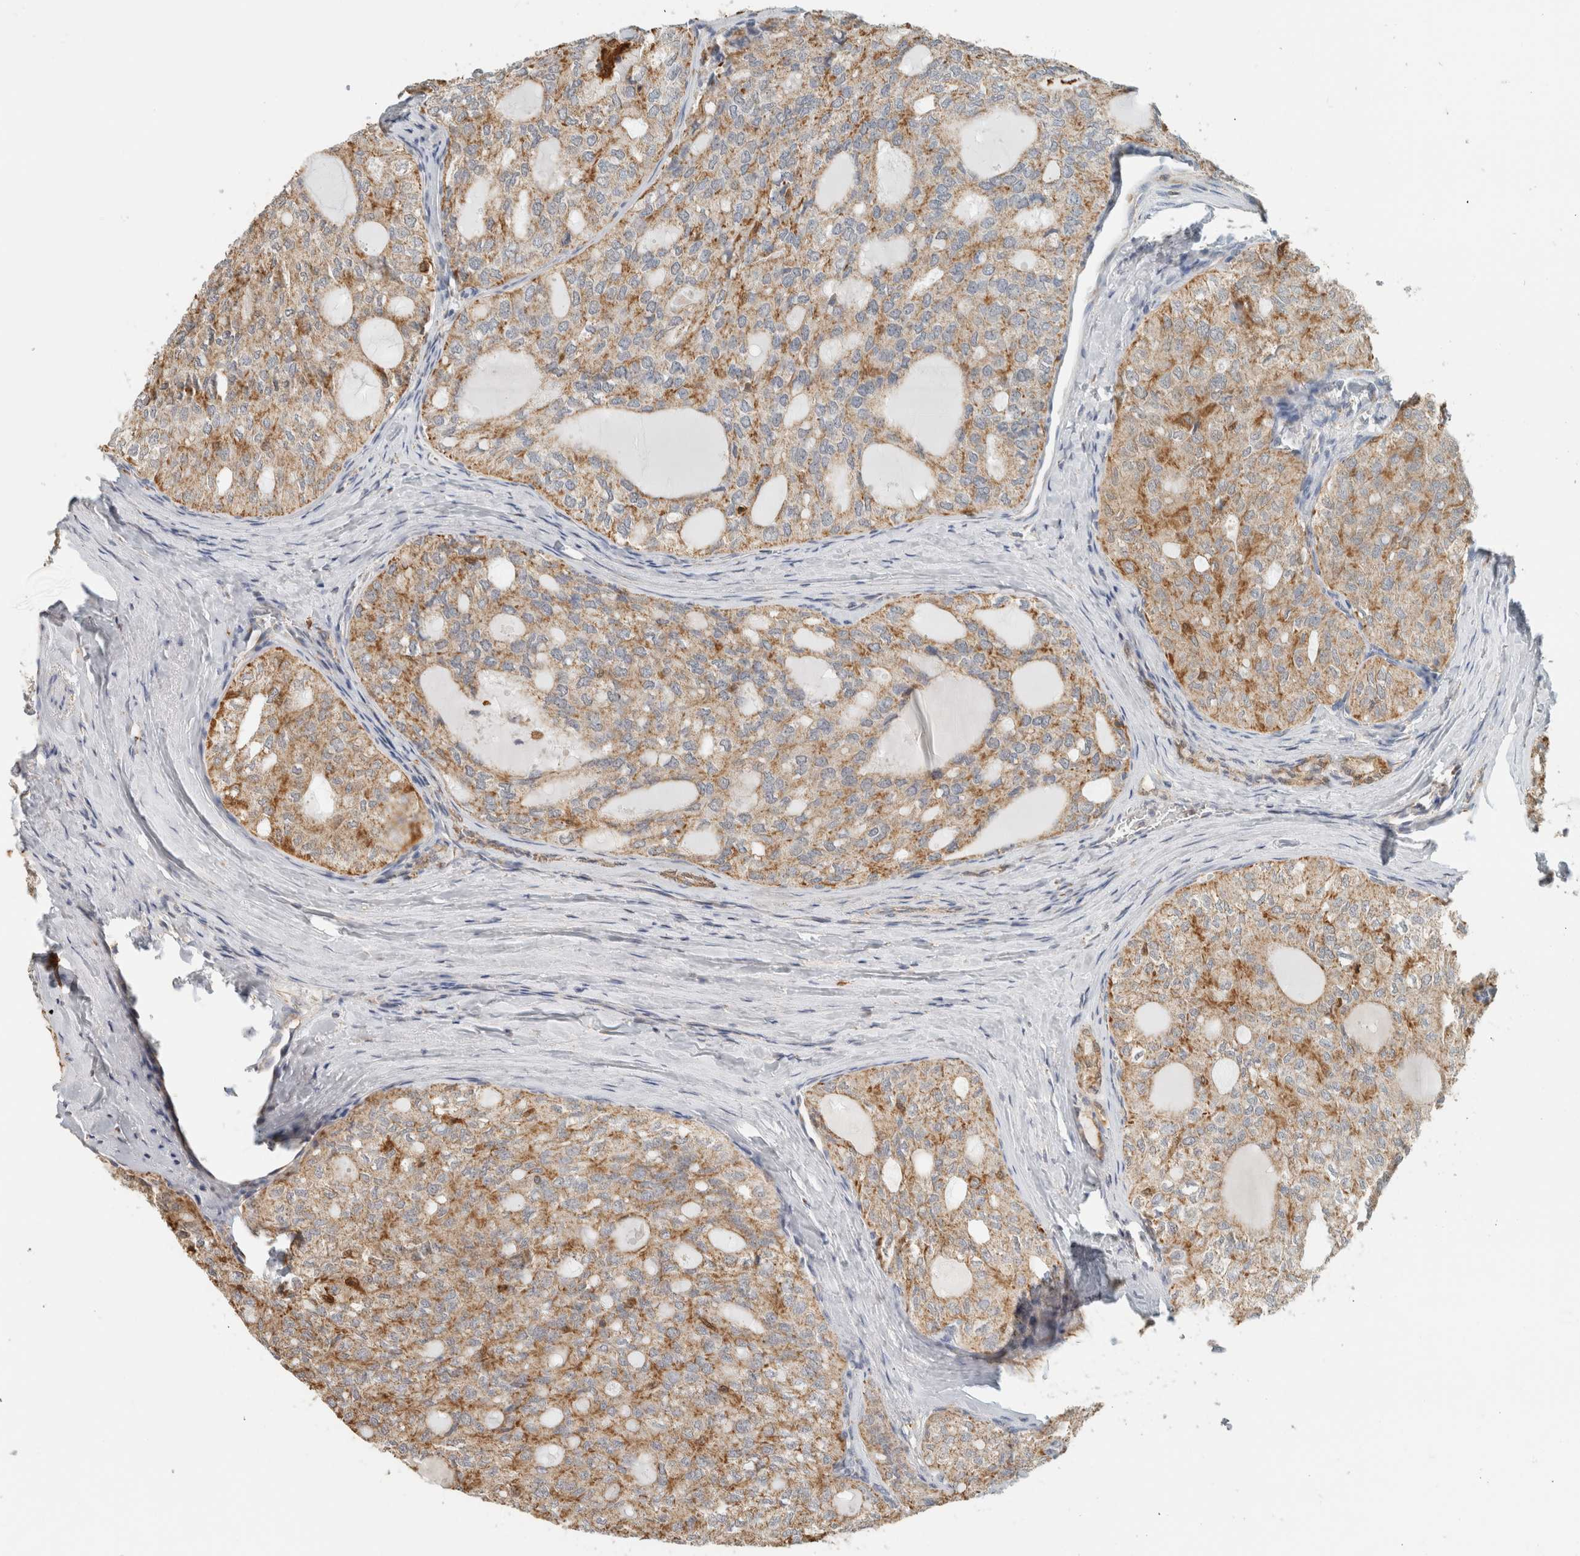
{"staining": {"intensity": "moderate", "quantity": ">75%", "location": "cytoplasmic/membranous"}, "tissue": "thyroid cancer", "cell_type": "Tumor cells", "image_type": "cancer", "snomed": [{"axis": "morphology", "description": "Follicular adenoma carcinoma, NOS"}, {"axis": "topography", "description": "Thyroid gland"}], "caption": "Thyroid cancer stained for a protein displays moderate cytoplasmic/membranous positivity in tumor cells.", "gene": "CAPG", "patient": {"sex": "male", "age": 75}}